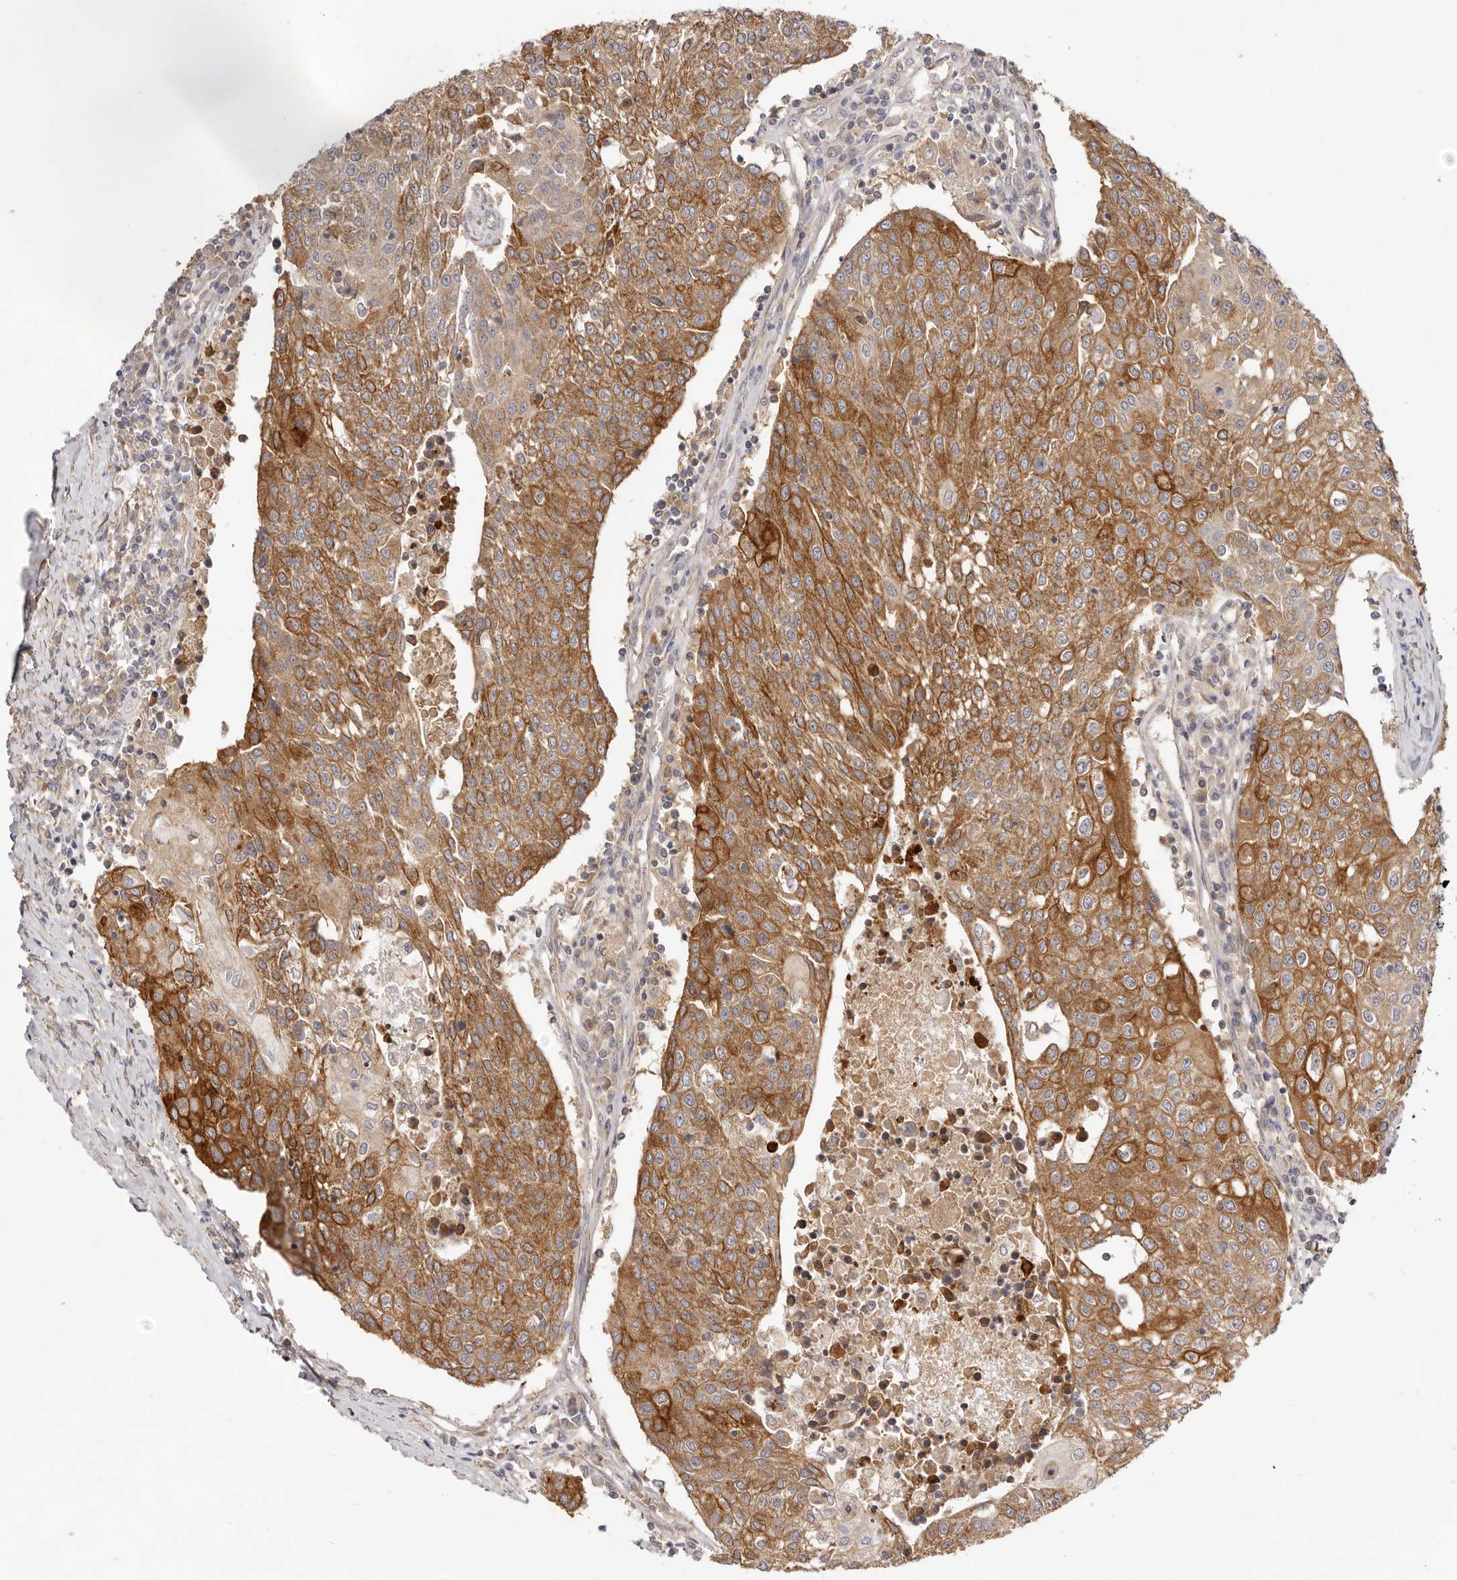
{"staining": {"intensity": "strong", "quantity": "25%-75%", "location": "cytoplasmic/membranous"}, "tissue": "urothelial cancer", "cell_type": "Tumor cells", "image_type": "cancer", "snomed": [{"axis": "morphology", "description": "Urothelial carcinoma, High grade"}, {"axis": "topography", "description": "Urinary bladder"}], "caption": "DAB (3,3'-diaminobenzidine) immunohistochemical staining of urothelial cancer displays strong cytoplasmic/membranous protein staining in about 25%-75% of tumor cells.", "gene": "ADAMTS9", "patient": {"sex": "female", "age": 85}}